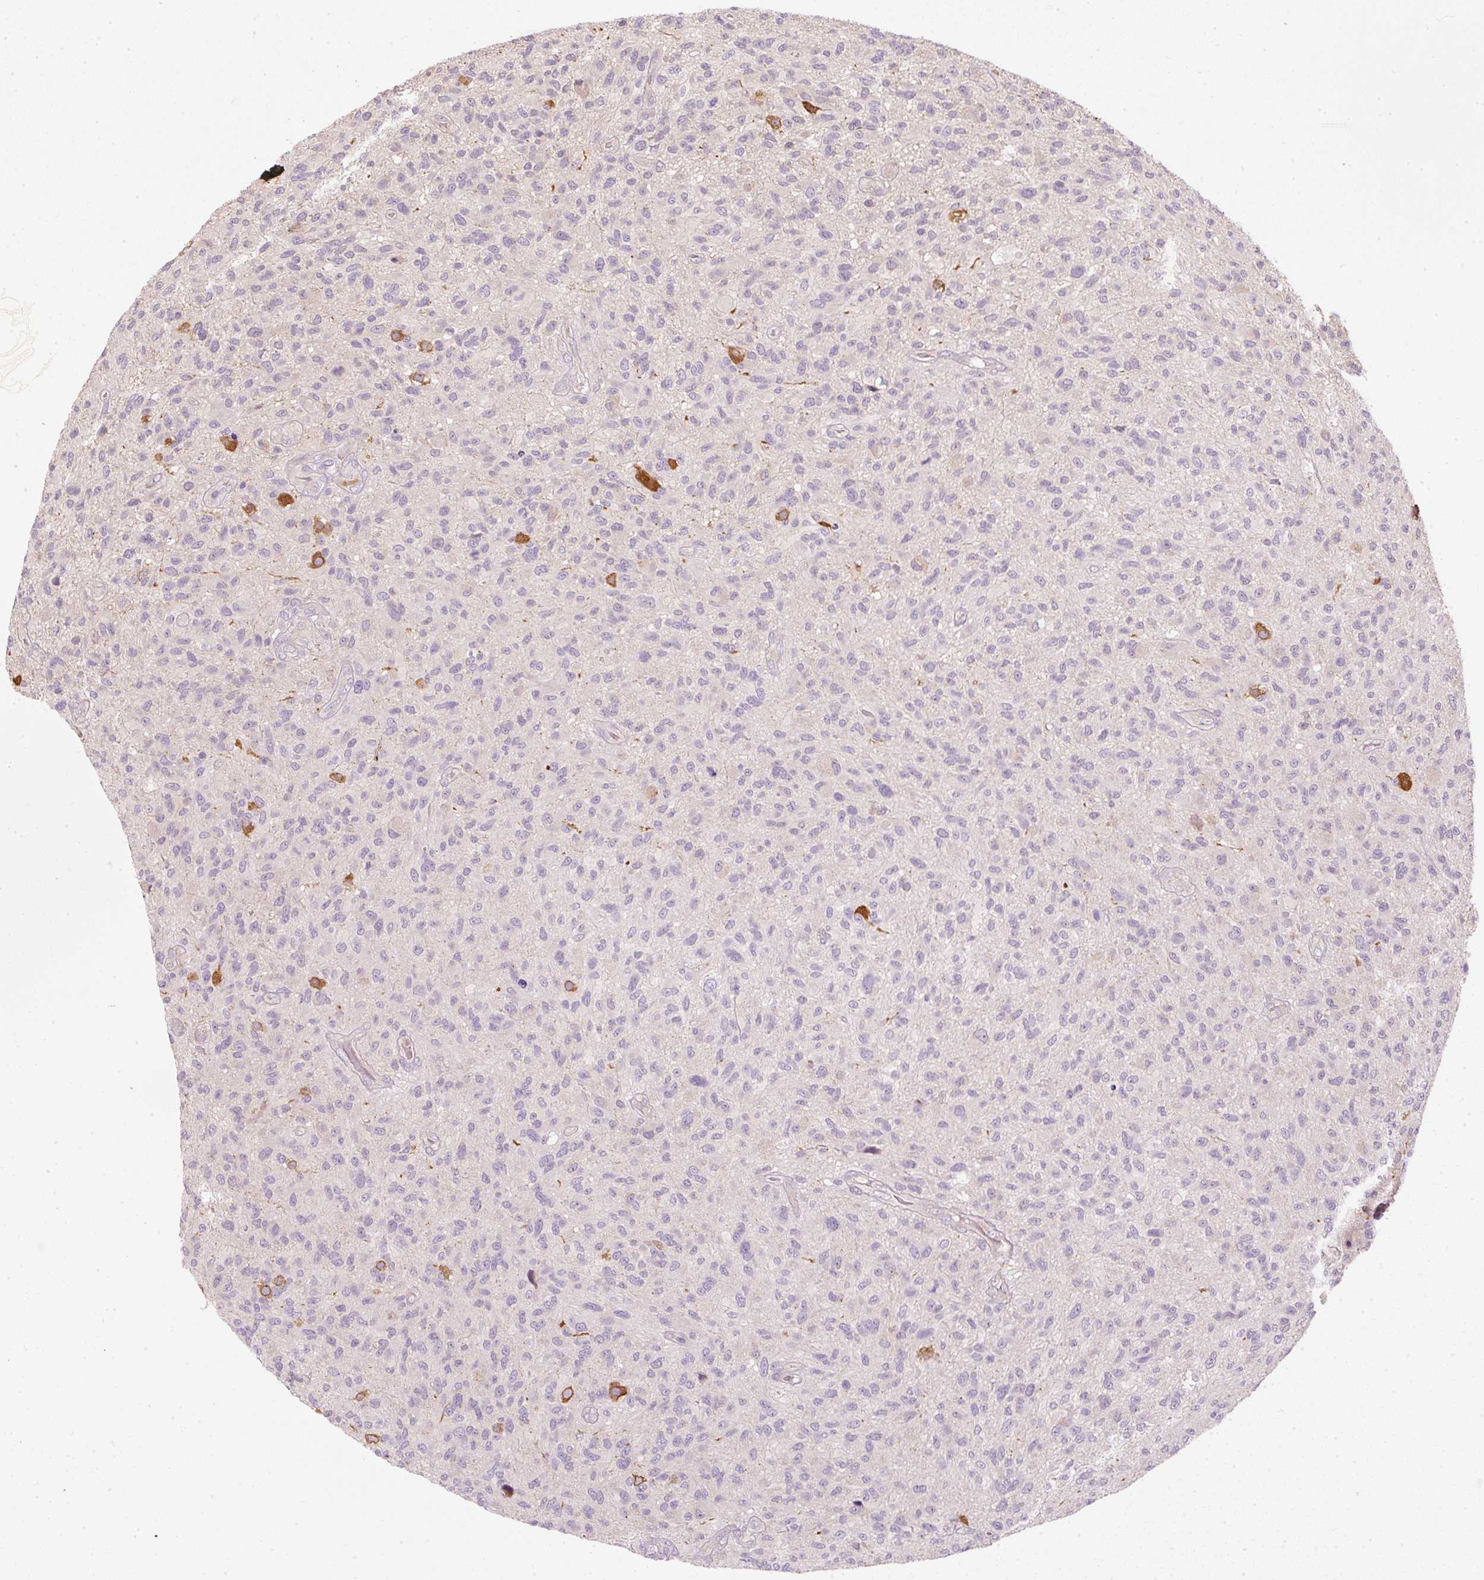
{"staining": {"intensity": "negative", "quantity": "none", "location": "none"}, "tissue": "glioma", "cell_type": "Tumor cells", "image_type": "cancer", "snomed": [{"axis": "morphology", "description": "Glioma, malignant, High grade"}, {"axis": "topography", "description": "Brain"}], "caption": "Human glioma stained for a protein using IHC shows no expression in tumor cells.", "gene": "CTTNBP2", "patient": {"sex": "male", "age": 47}}